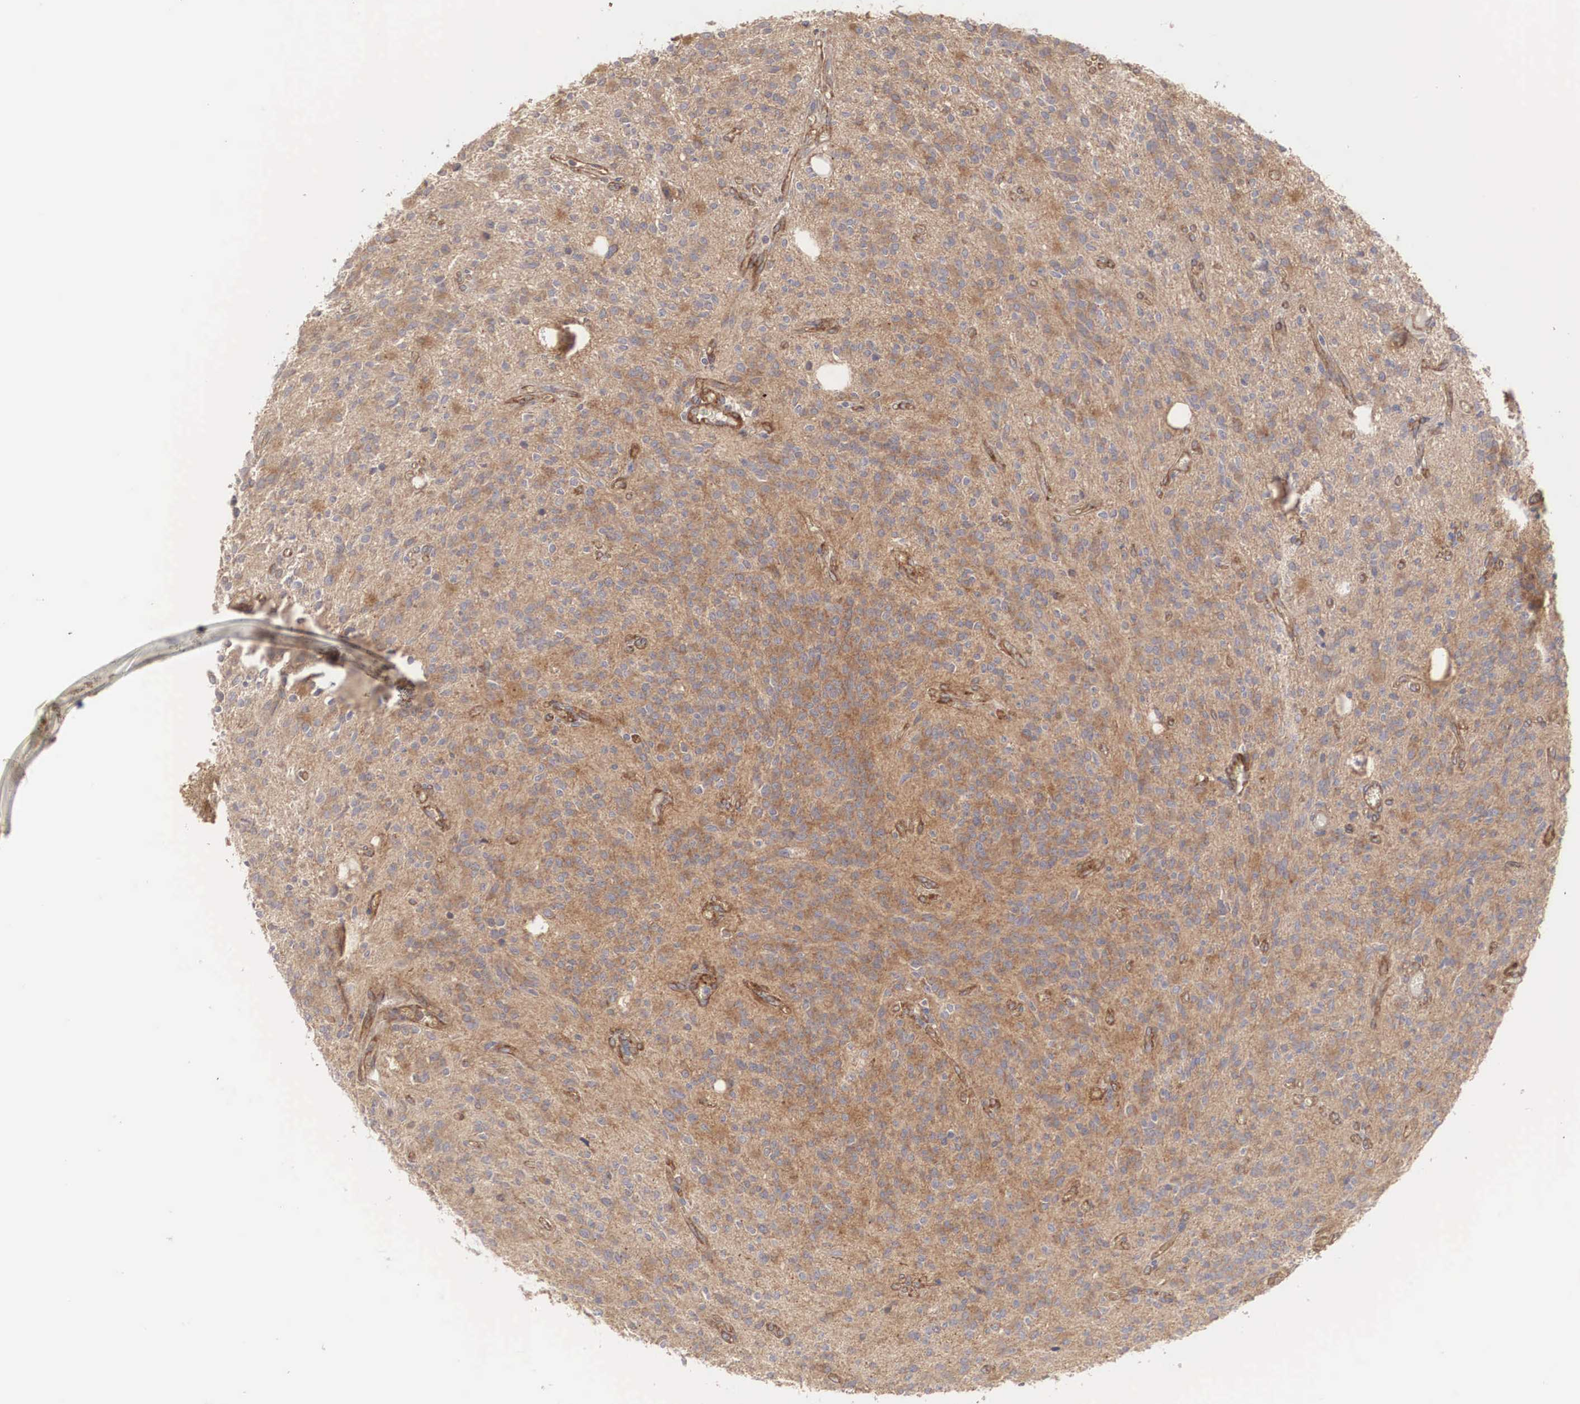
{"staining": {"intensity": "moderate", "quantity": ">75%", "location": "cytoplasmic/membranous"}, "tissue": "glioma", "cell_type": "Tumor cells", "image_type": "cancer", "snomed": [{"axis": "morphology", "description": "Glioma, malignant, Low grade"}, {"axis": "topography", "description": "Brain"}], "caption": "A high-resolution image shows immunohistochemistry staining of glioma, which demonstrates moderate cytoplasmic/membranous expression in approximately >75% of tumor cells. The staining was performed using DAB to visualize the protein expression in brown, while the nuclei were stained in blue with hematoxylin (Magnification: 20x).", "gene": "ARMCX4", "patient": {"sex": "female", "age": 15}}